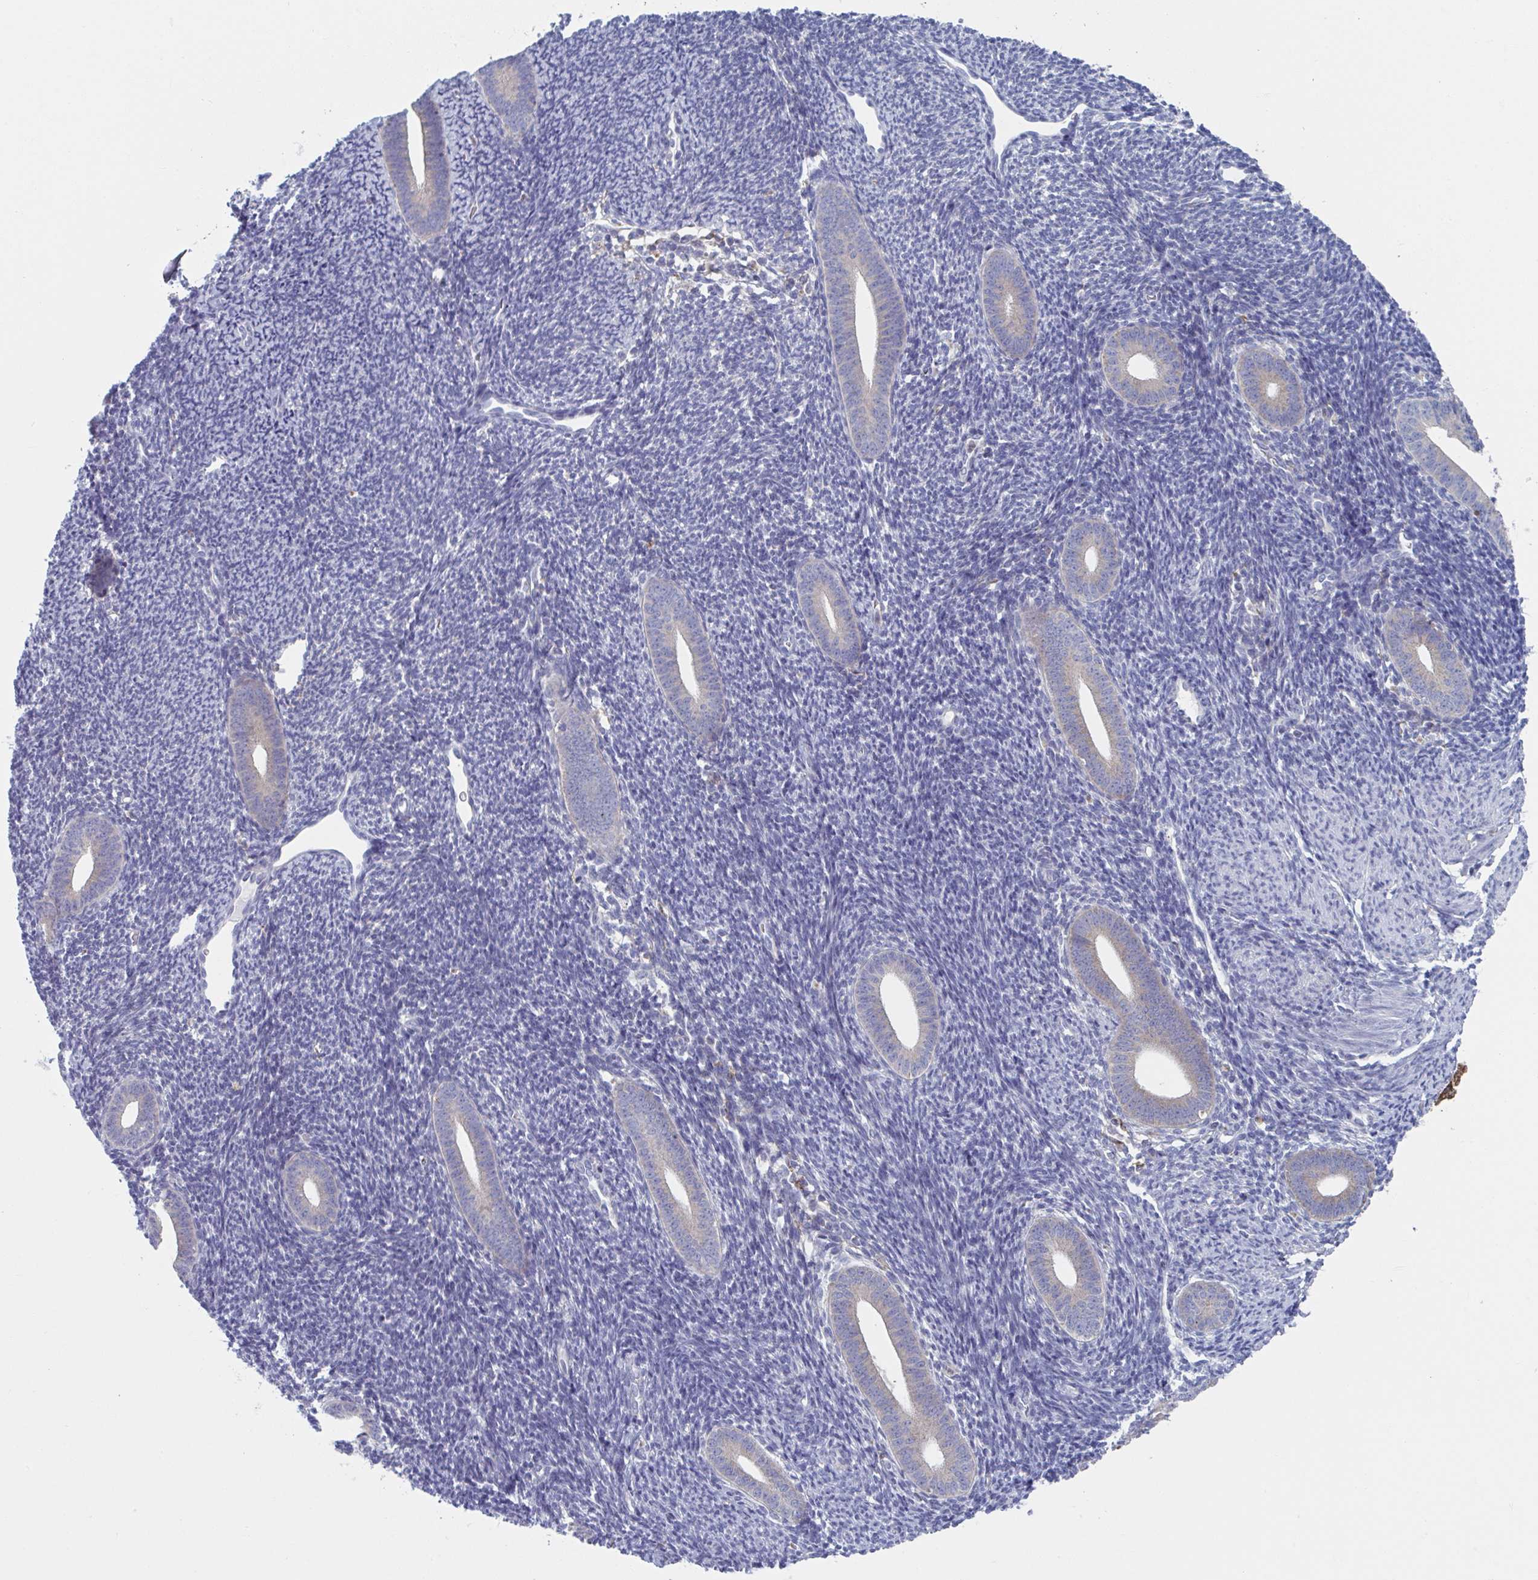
{"staining": {"intensity": "negative", "quantity": "none", "location": "none"}, "tissue": "endometrium", "cell_type": "Cells in endometrial stroma", "image_type": "normal", "snomed": [{"axis": "morphology", "description": "Normal tissue, NOS"}, {"axis": "topography", "description": "Endometrium"}], "caption": "Immunohistochemistry histopathology image of unremarkable endometrium: endometrium stained with DAB (3,3'-diaminobenzidine) exhibits no significant protein positivity in cells in endometrial stroma. (IHC, brightfield microscopy, high magnification).", "gene": "NIPSNAP1", "patient": {"sex": "female", "age": 39}}